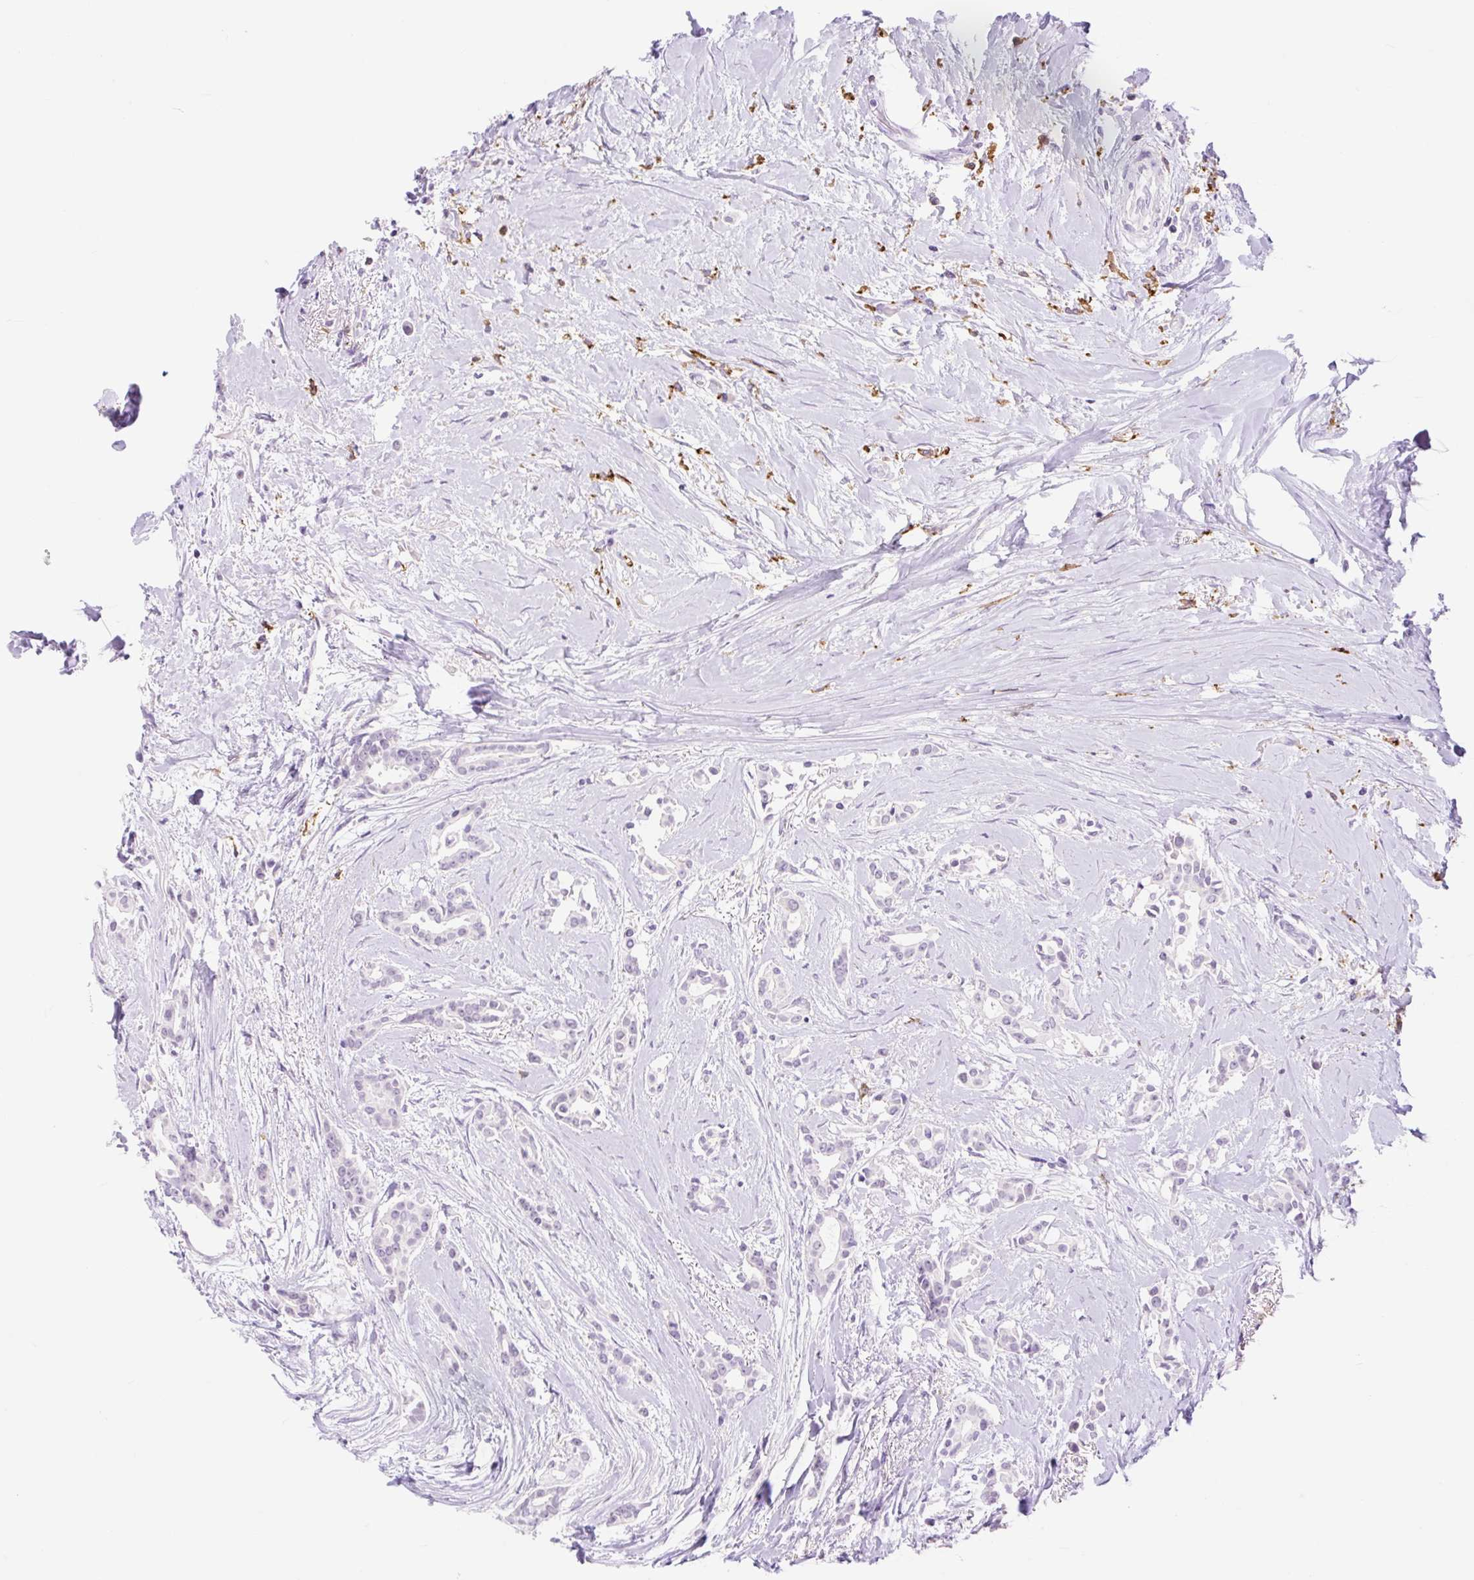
{"staining": {"intensity": "negative", "quantity": "none", "location": "none"}, "tissue": "breast cancer", "cell_type": "Tumor cells", "image_type": "cancer", "snomed": [{"axis": "morphology", "description": "Duct carcinoma"}, {"axis": "topography", "description": "Breast"}], "caption": "Breast cancer (invasive ductal carcinoma) stained for a protein using immunohistochemistry (IHC) shows no staining tumor cells.", "gene": "SIGLEC1", "patient": {"sex": "female", "age": 64}}